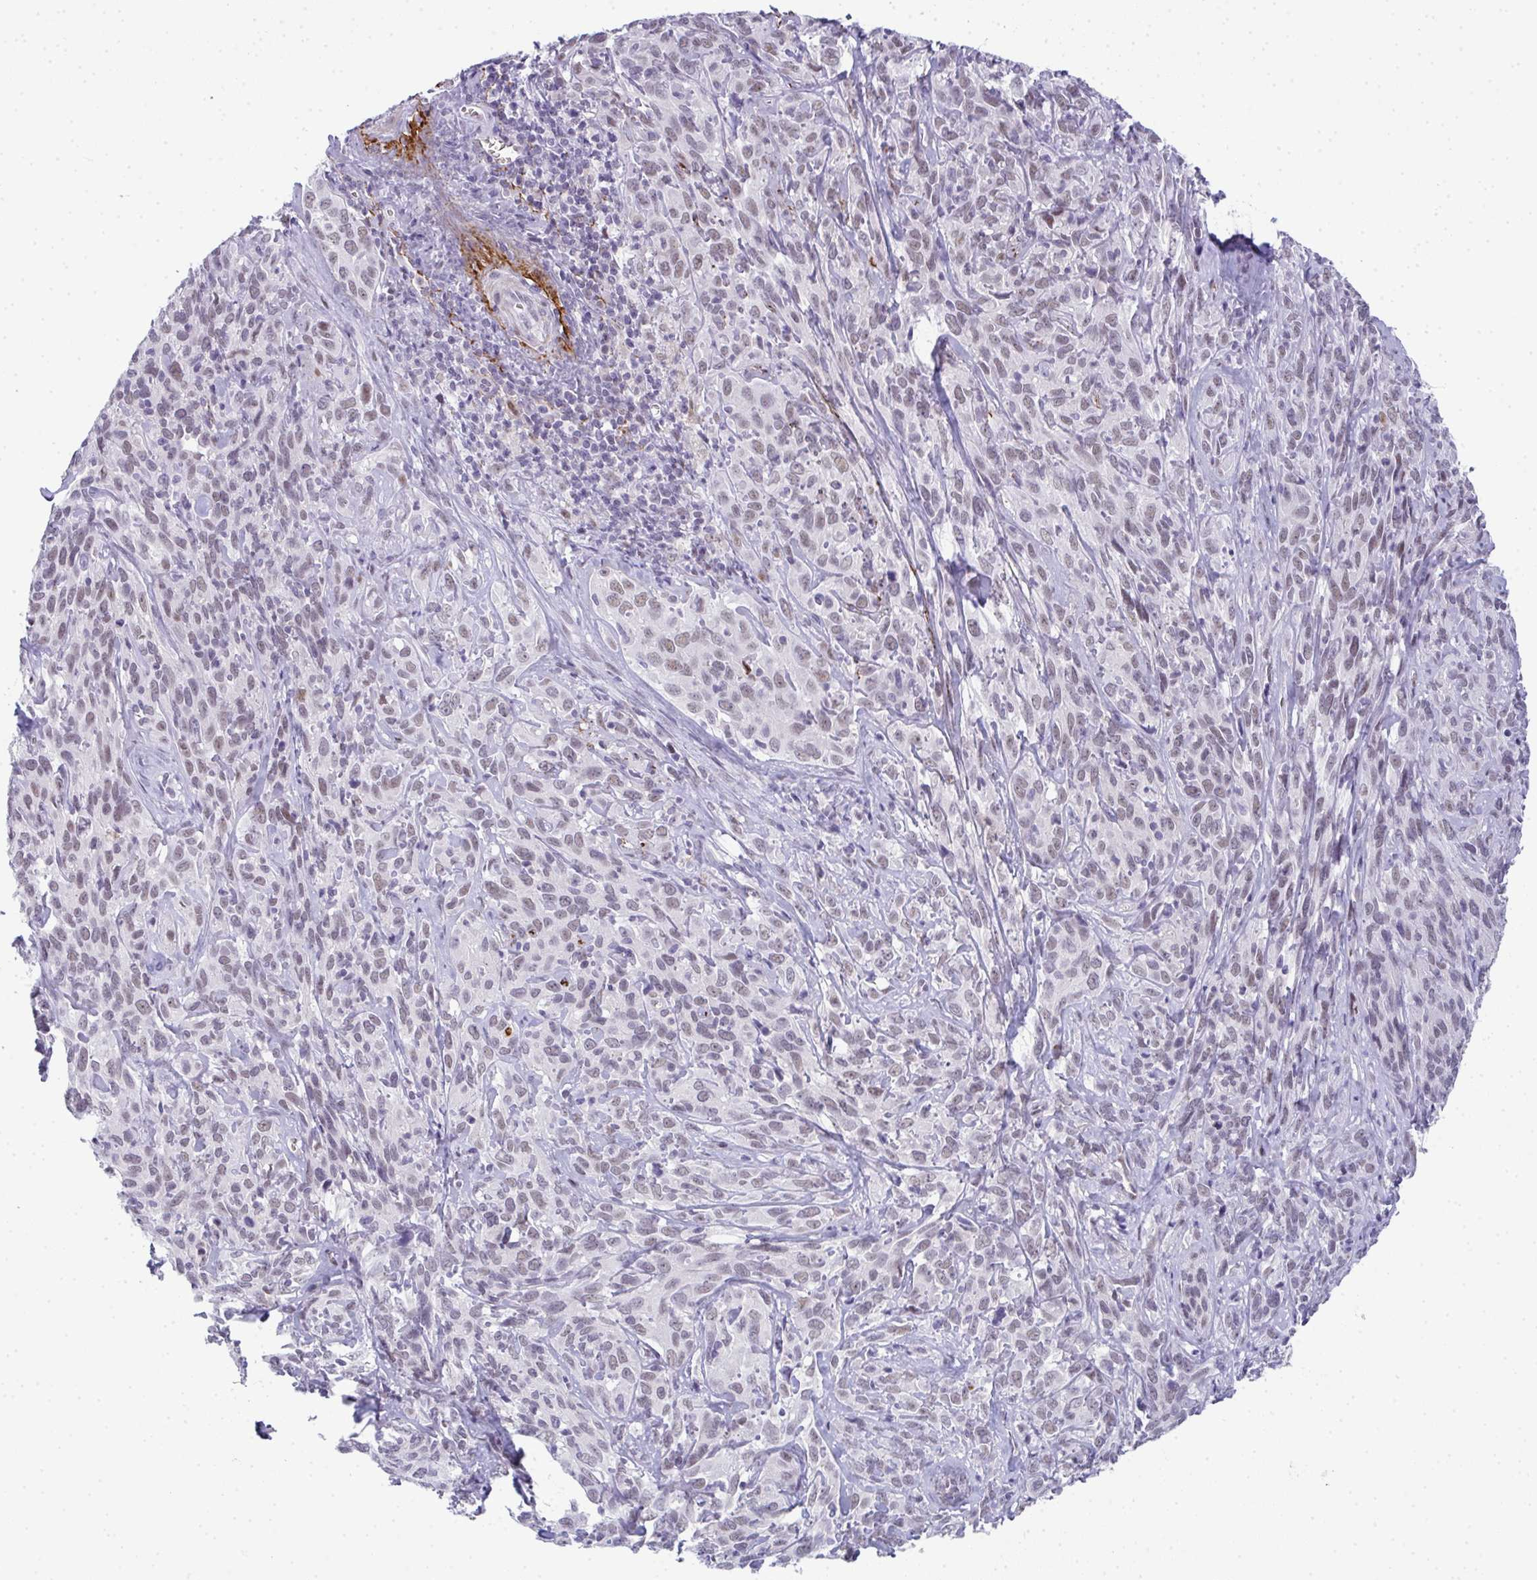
{"staining": {"intensity": "weak", "quantity": "25%-75%", "location": "nuclear"}, "tissue": "cervical cancer", "cell_type": "Tumor cells", "image_type": "cancer", "snomed": [{"axis": "morphology", "description": "Normal tissue, NOS"}, {"axis": "morphology", "description": "Squamous cell carcinoma, NOS"}, {"axis": "topography", "description": "Cervix"}], "caption": "Human cervical cancer (squamous cell carcinoma) stained for a protein (brown) displays weak nuclear positive expression in approximately 25%-75% of tumor cells.", "gene": "TNMD", "patient": {"sex": "female", "age": 51}}